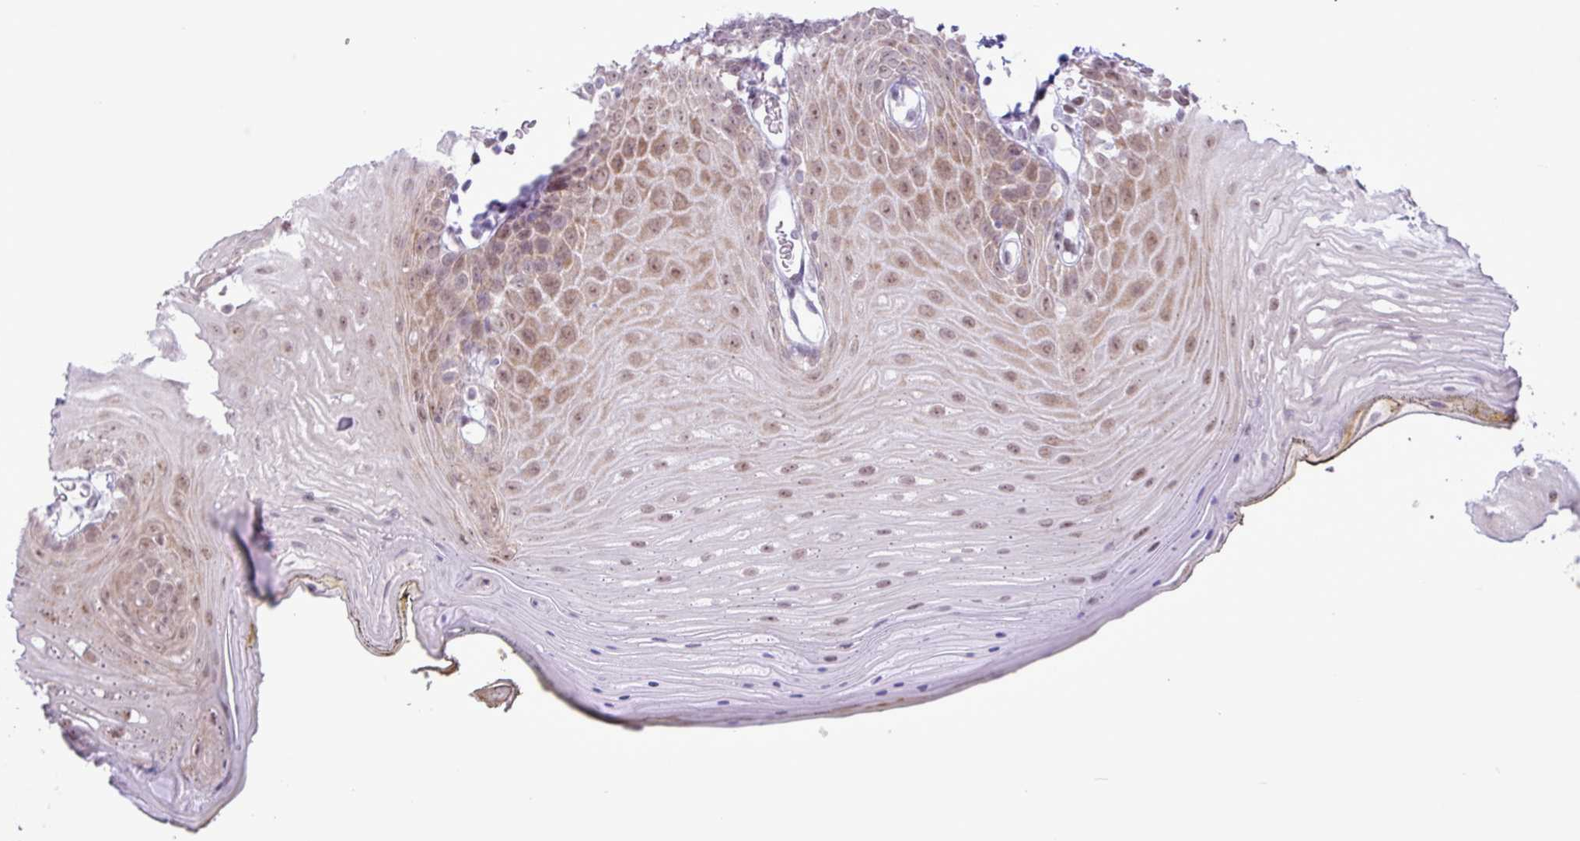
{"staining": {"intensity": "moderate", "quantity": ">75%", "location": "cytoplasmic/membranous,nuclear"}, "tissue": "oral mucosa", "cell_type": "Squamous epithelial cells", "image_type": "normal", "snomed": [{"axis": "morphology", "description": "Normal tissue, NOS"}, {"axis": "morphology", "description": "Squamous cell carcinoma, NOS"}, {"axis": "topography", "description": "Oral tissue"}, {"axis": "topography", "description": "Head-Neck"}], "caption": "Squamous epithelial cells display moderate cytoplasmic/membranous,nuclear positivity in about >75% of cells in benign oral mucosa. Using DAB (brown) and hematoxylin (blue) stains, captured at high magnification using brightfield microscopy.", "gene": "ELOA2", "patient": {"sex": "female", "age": 81}}